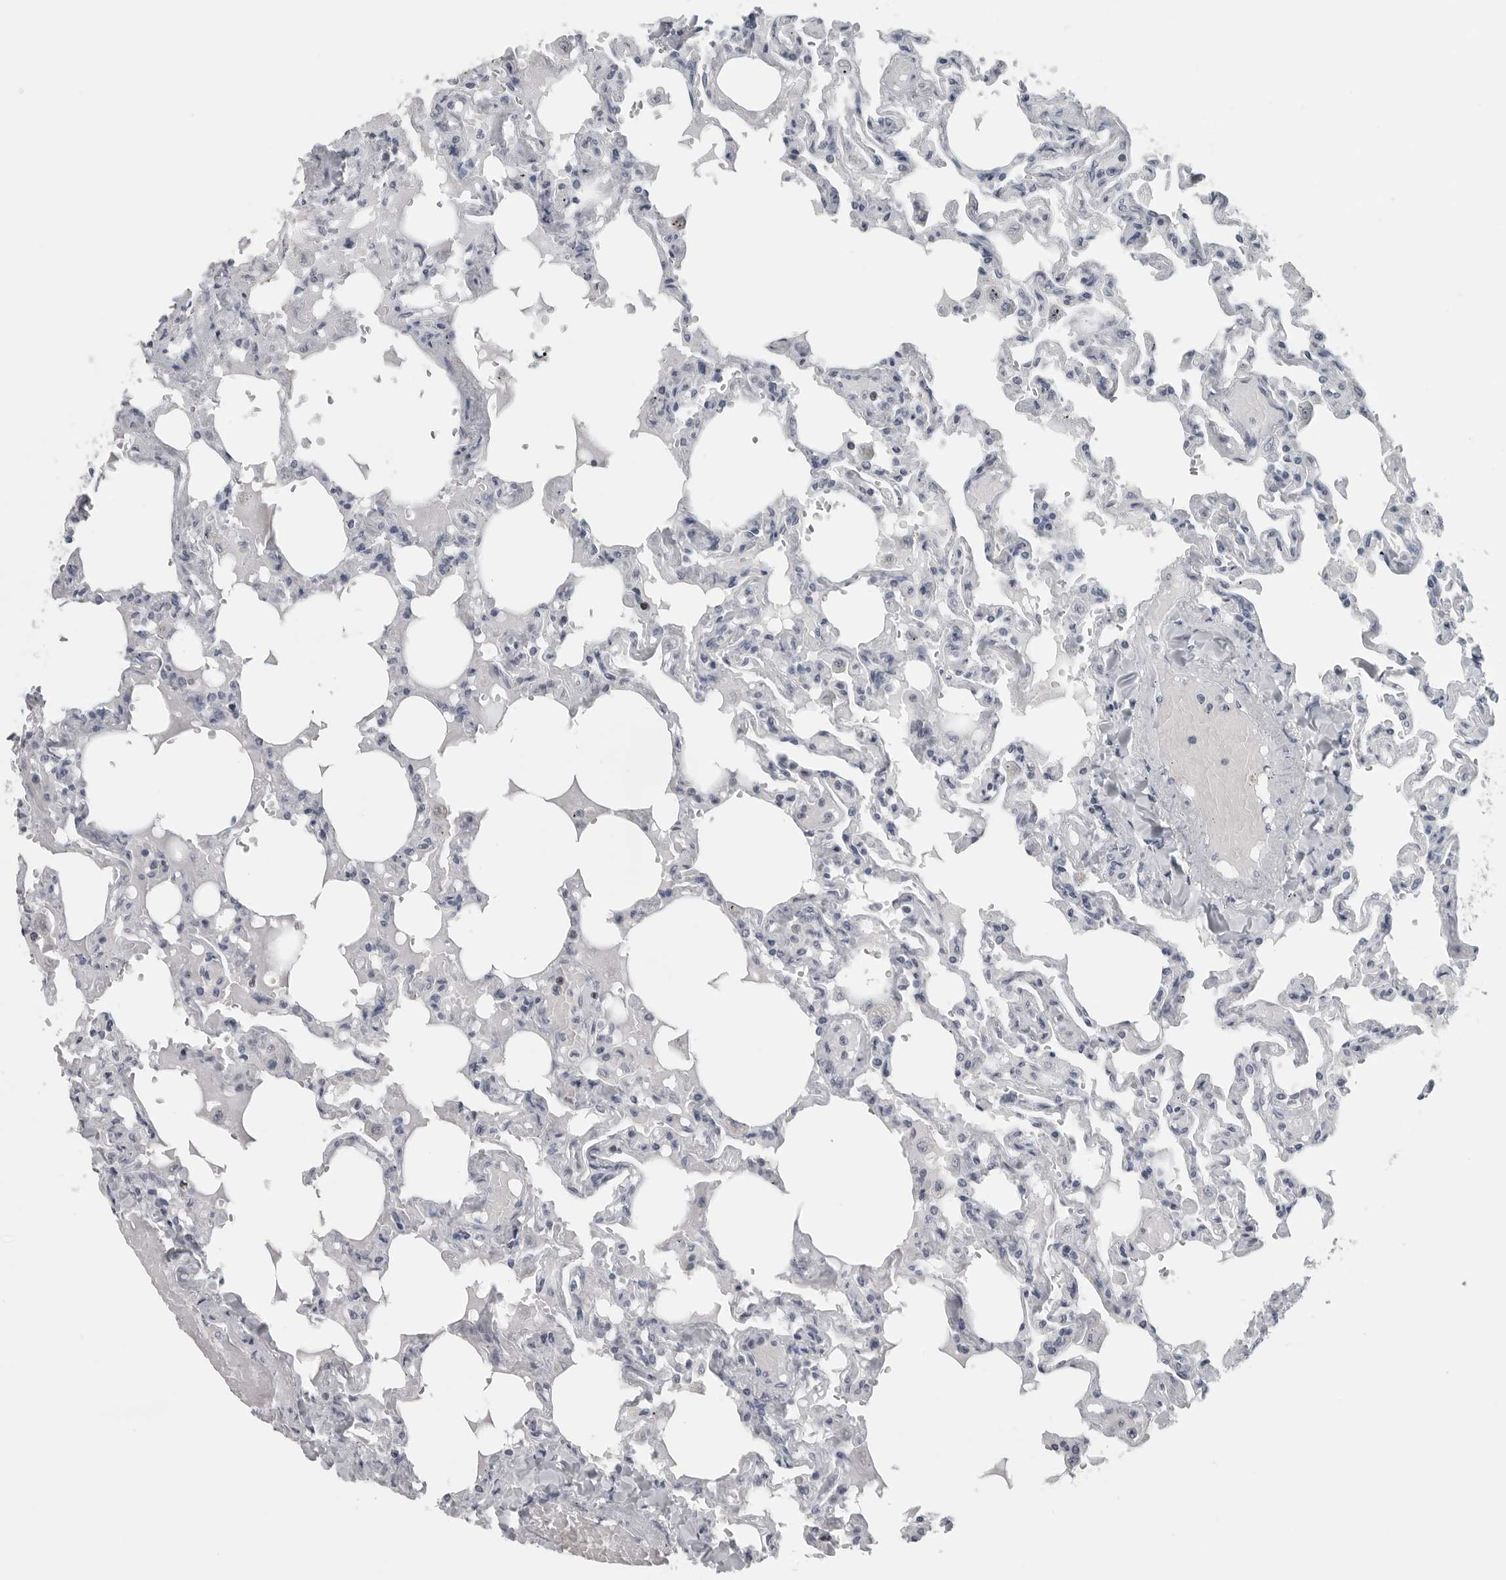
{"staining": {"intensity": "negative", "quantity": "none", "location": "none"}, "tissue": "lung", "cell_type": "Alveolar cells", "image_type": "normal", "snomed": [{"axis": "morphology", "description": "Normal tissue, NOS"}, {"axis": "topography", "description": "Lung"}], "caption": "An immunohistochemistry micrograph of normal lung is shown. There is no staining in alveolar cells of lung.", "gene": "SATB2", "patient": {"sex": "male", "age": 21}}